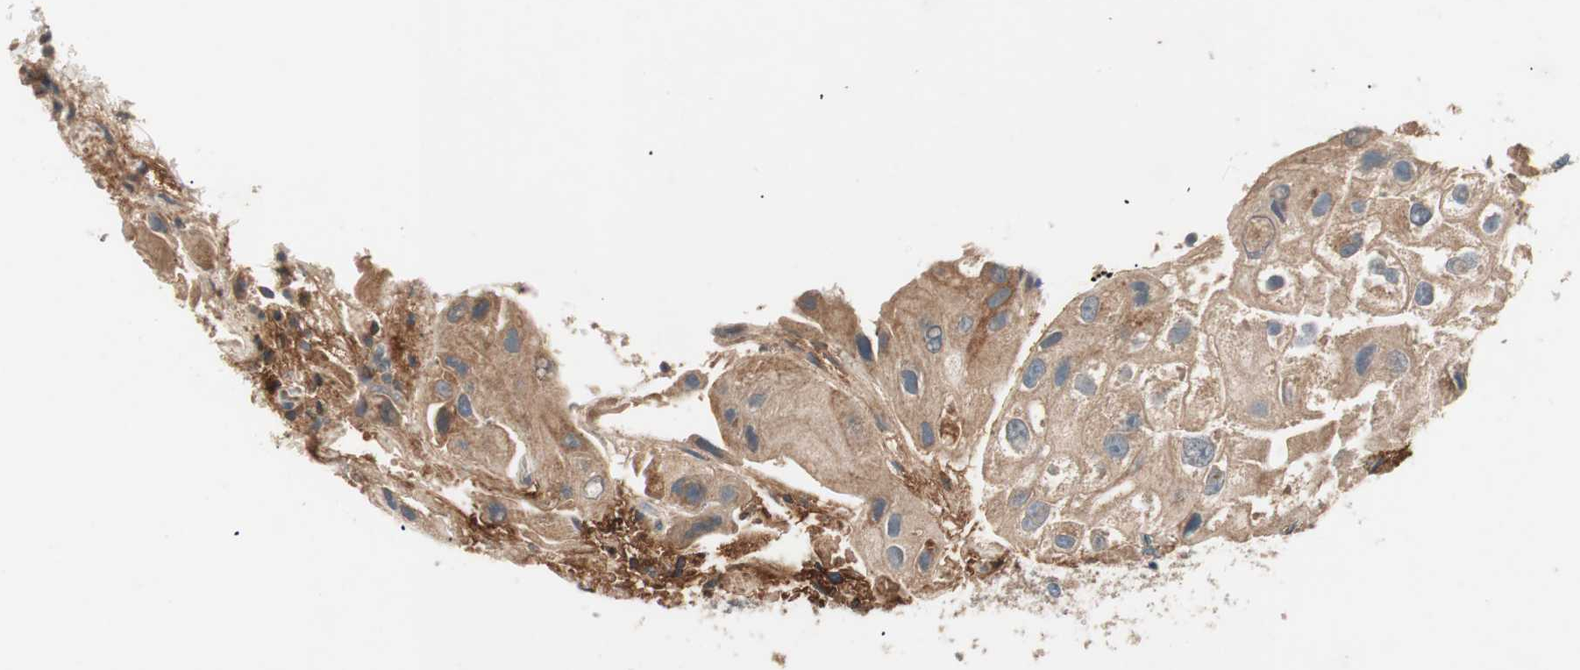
{"staining": {"intensity": "moderate", "quantity": ">75%", "location": "cytoplasmic/membranous"}, "tissue": "urothelial cancer", "cell_type": "Tumor cells", "image_type": "cancer", "snomed": [{"axis": "morphology", "description": "Urothelial carcinoma, High grade"}, {"axis": "topography", "description": "Urinary bladder"}], "caption": "Immunohistochemical staining of human high-grade urothelial carcinoma reveals medium levels of moderate cytoplasmic/membranous protein positivity in approximately >75% of tumor cells.", "gene": "HPN", "patient": {"sex": "female", "age": 64}}